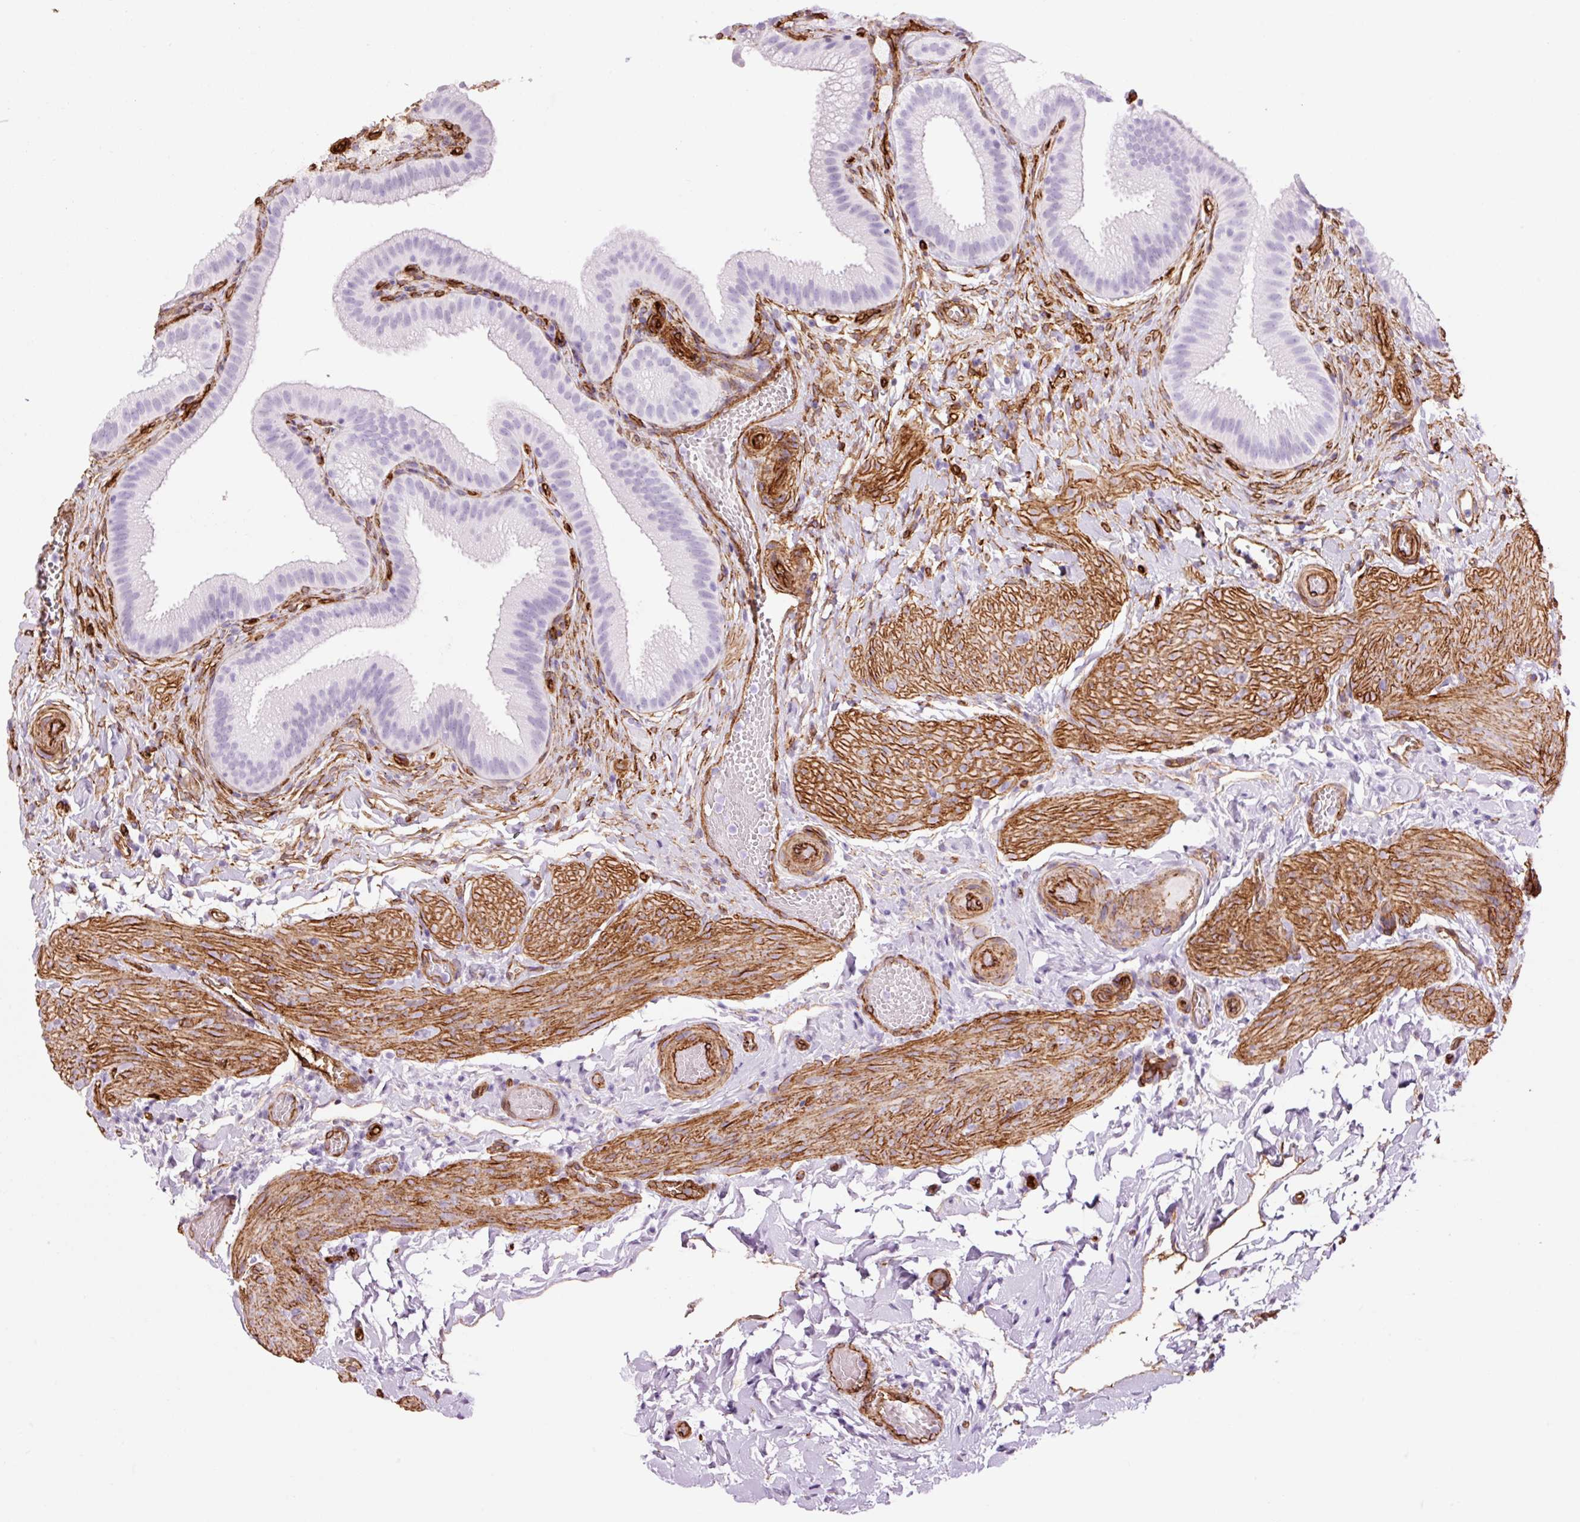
{"staining": {"intensity": "negative", "quantity": "none", "location": "none"}, "tissue": "gallbladder", "cell_type": "Glandular cells", "image_type": "normal", "snomed": [{"axis": "morphology", "description": "Normal tissue, NOS"}, {"axis": "topography", "description": "Gallbladder"}], "caption": "Glandular cells are negative for brown protein staining in normal gallbladder. Nuclei are stained in blue.", "gene": "CAV1", "patient": {"sex": "female", "age": 63}}